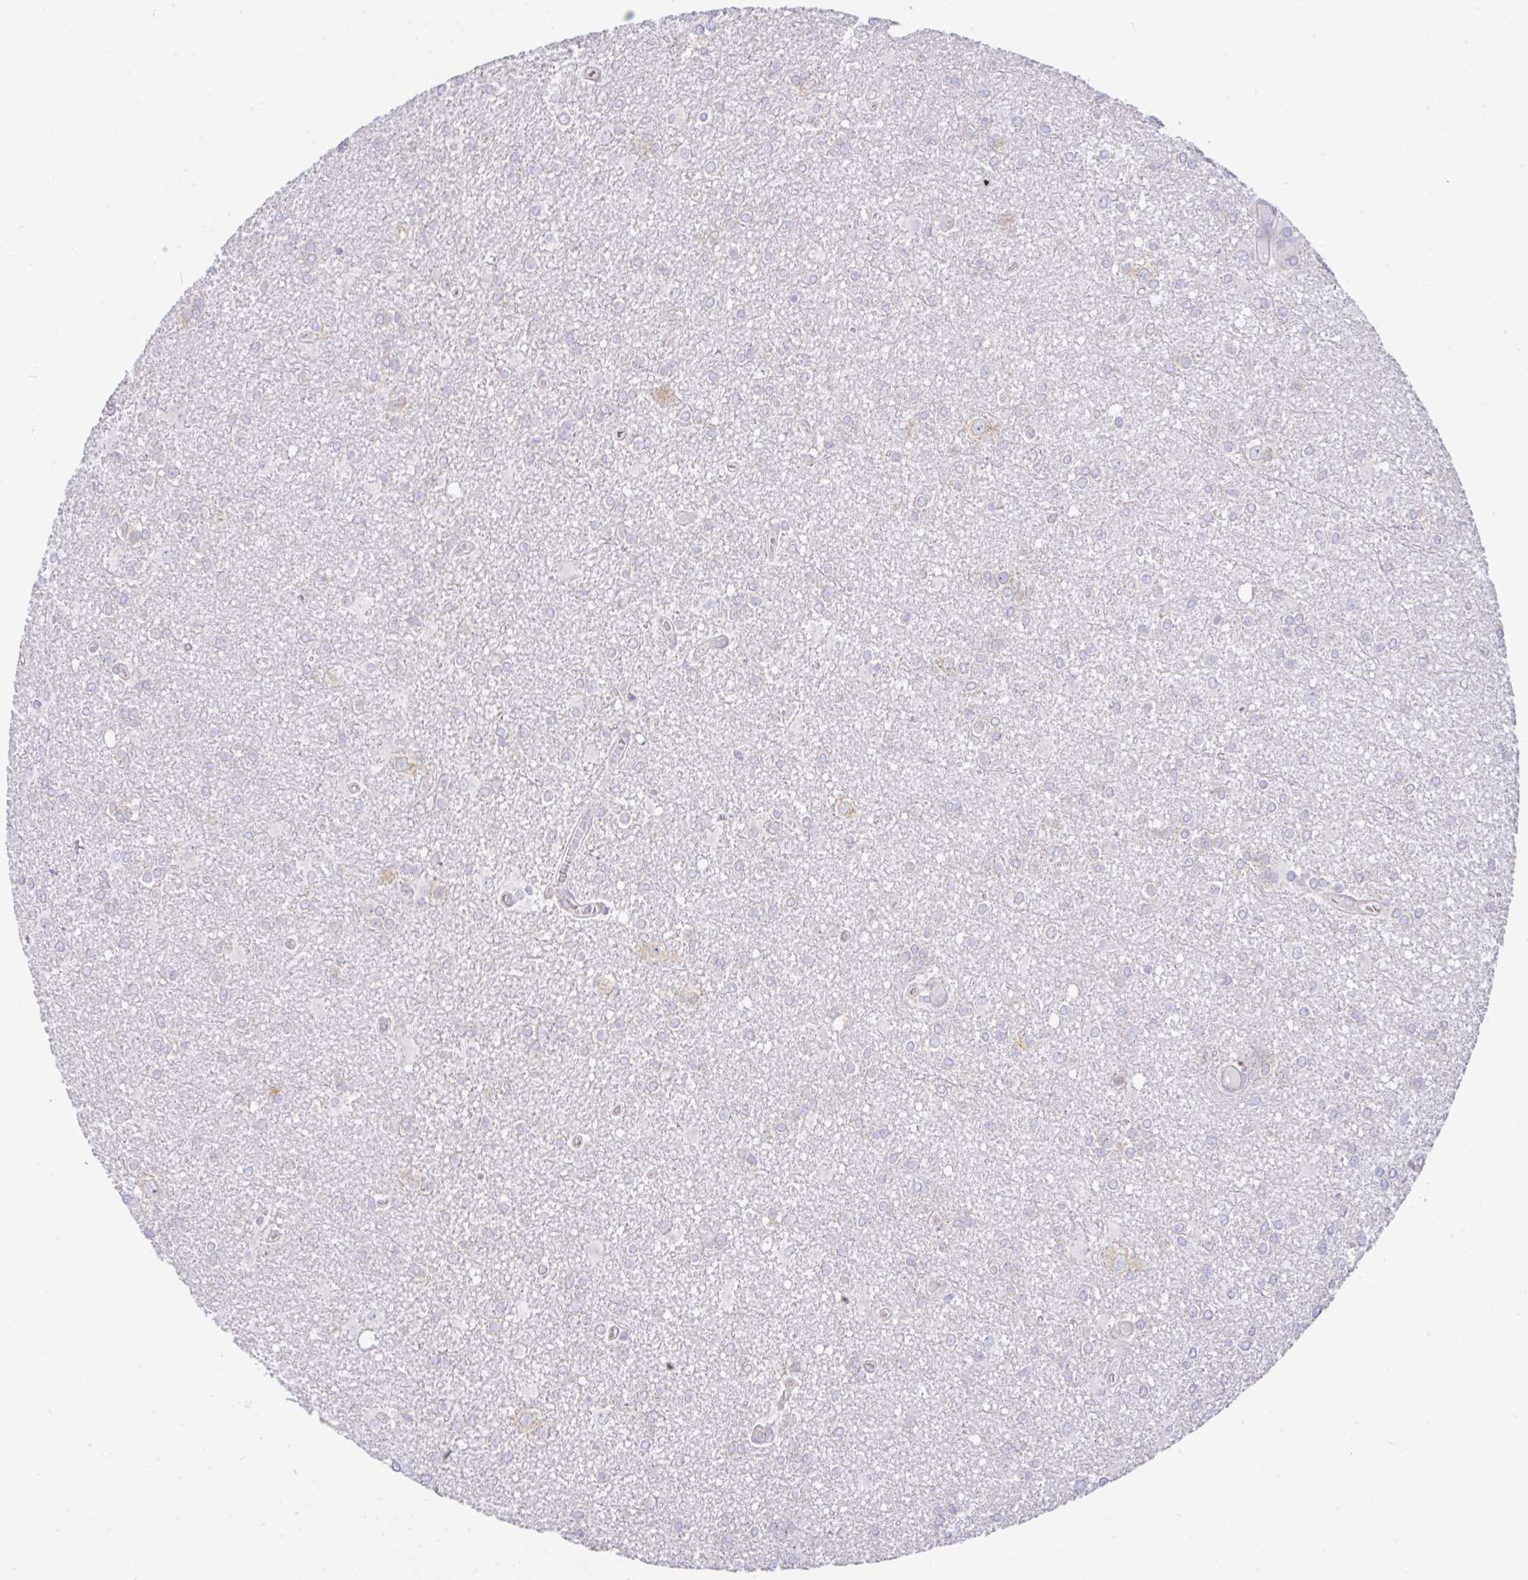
{"staining": {"intensity": "negative", "quantity": "none", "location": "none"}, "tissue": "glioma", "cell_type": "Tumor cells", "image_type": "cancer", "snomed": [{"axis": "morphology", "description": "Glioma, malignant, High grade"}, {"axis": "topography", "description": "Brain"}], "caption": "A high-resolution histopathology image shows IHC staining of glioma, which reveals no significant positivity in tumor cells.", "gene": "GFPT2", "patient": {"sex": "male", "age": 48}}